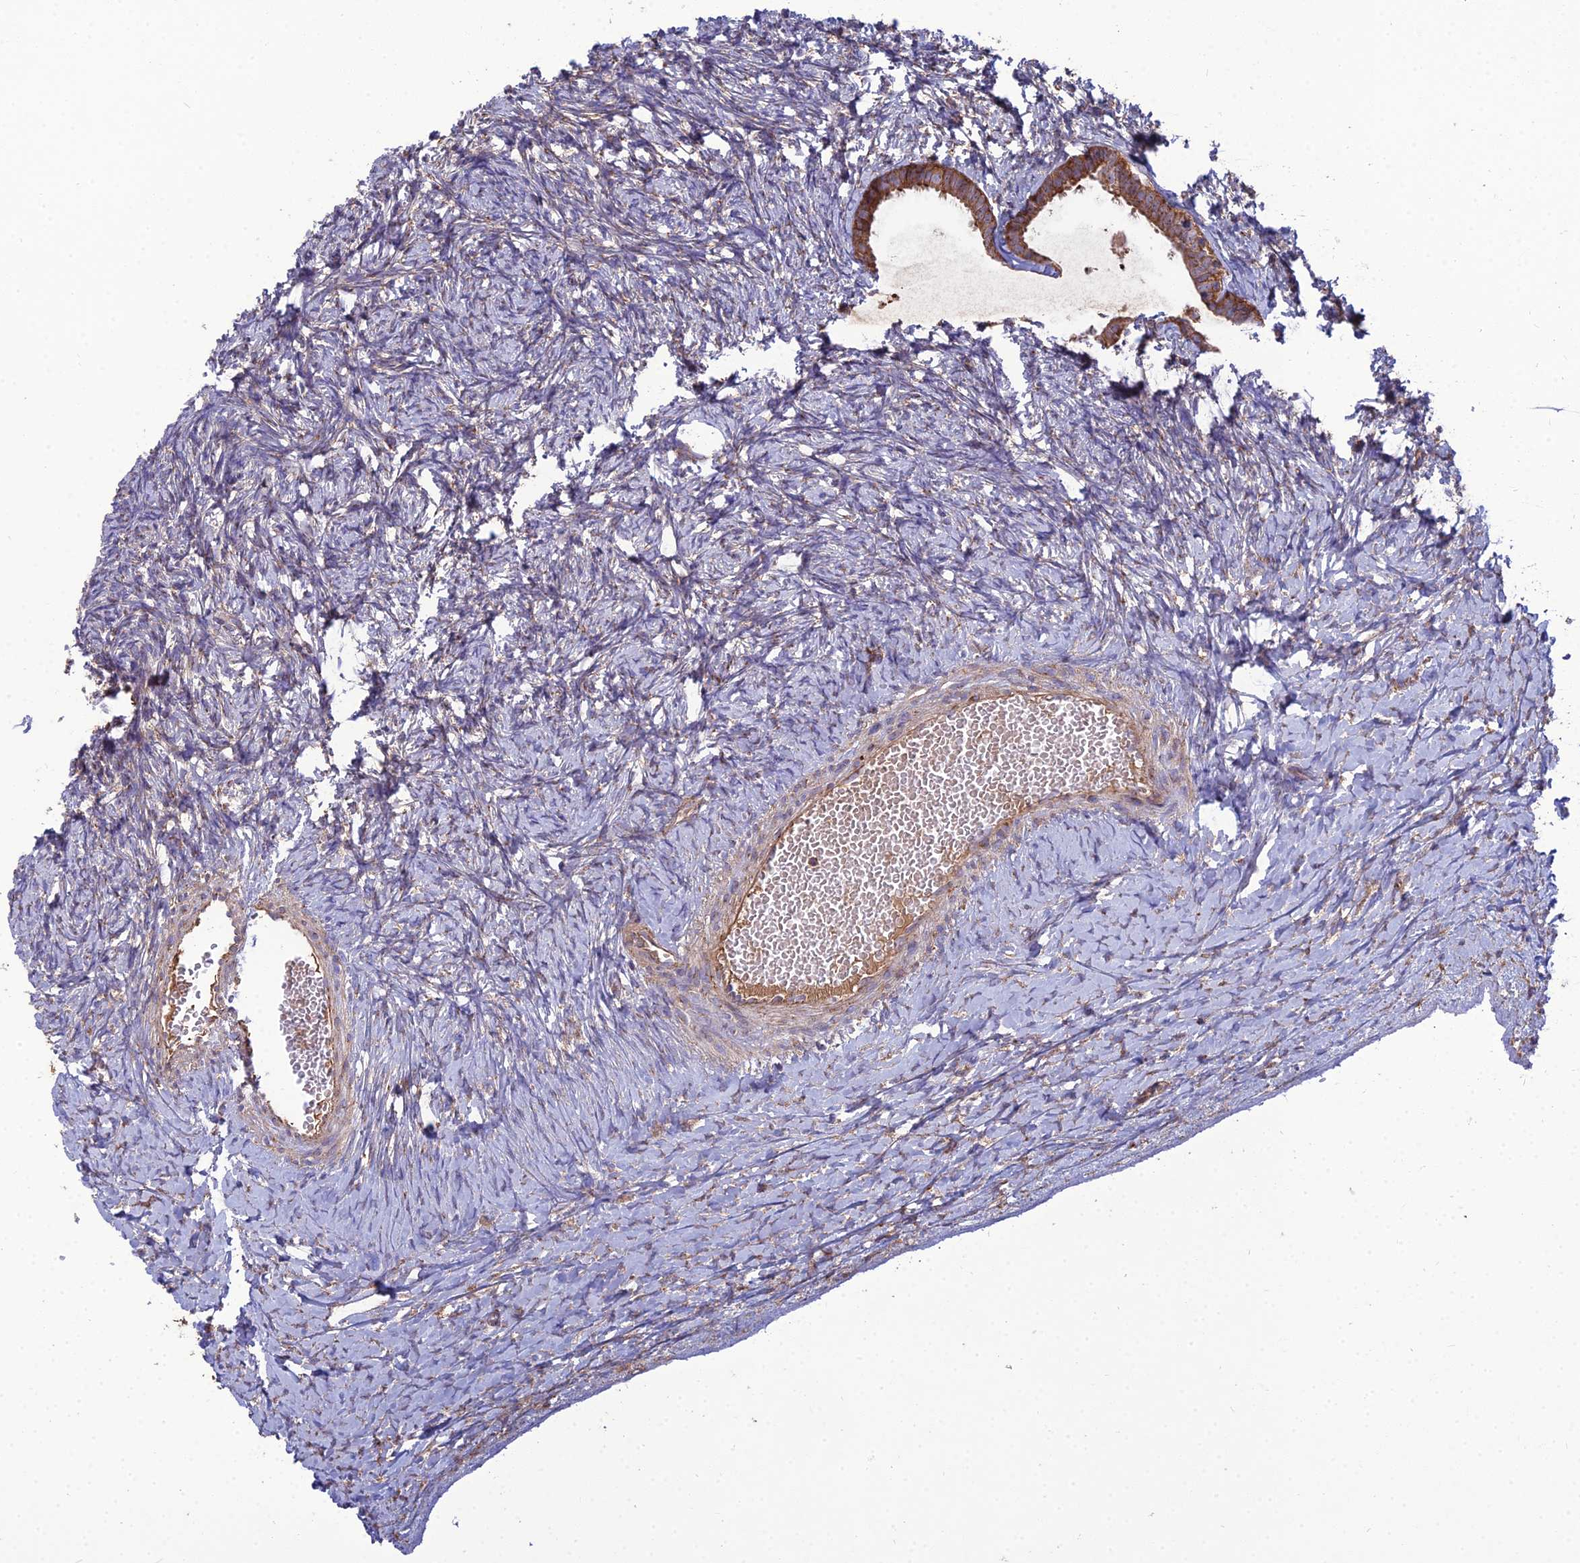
{"staining": {"intensity": "moderate", "quantity": ">75%", "location": "cytoplasmic/membranous"}, "tissue": "ovary", "cell_type": "Follicle cells", "image_type": "normal", "snomed": [{"axis": "morphology", "description": "Normal tissue, NOS"}, {"axis": "morphology", "description": "Developmental malformation"}, {"axis": "topography", "description": "Ovary"}], "caption": "Protein analysis of normal ovary exhibits moderate cytoplasmic/membranous staining in approximately >75% of follicle cells. The staining was performed using DAB (3,3'-diaminobenzidine), with brown indicating positive protein expression. Nuclei are stained blue with hematoxylin.", "gene": "LNPEP", "patient": {"sex": "female", "age": 39}}